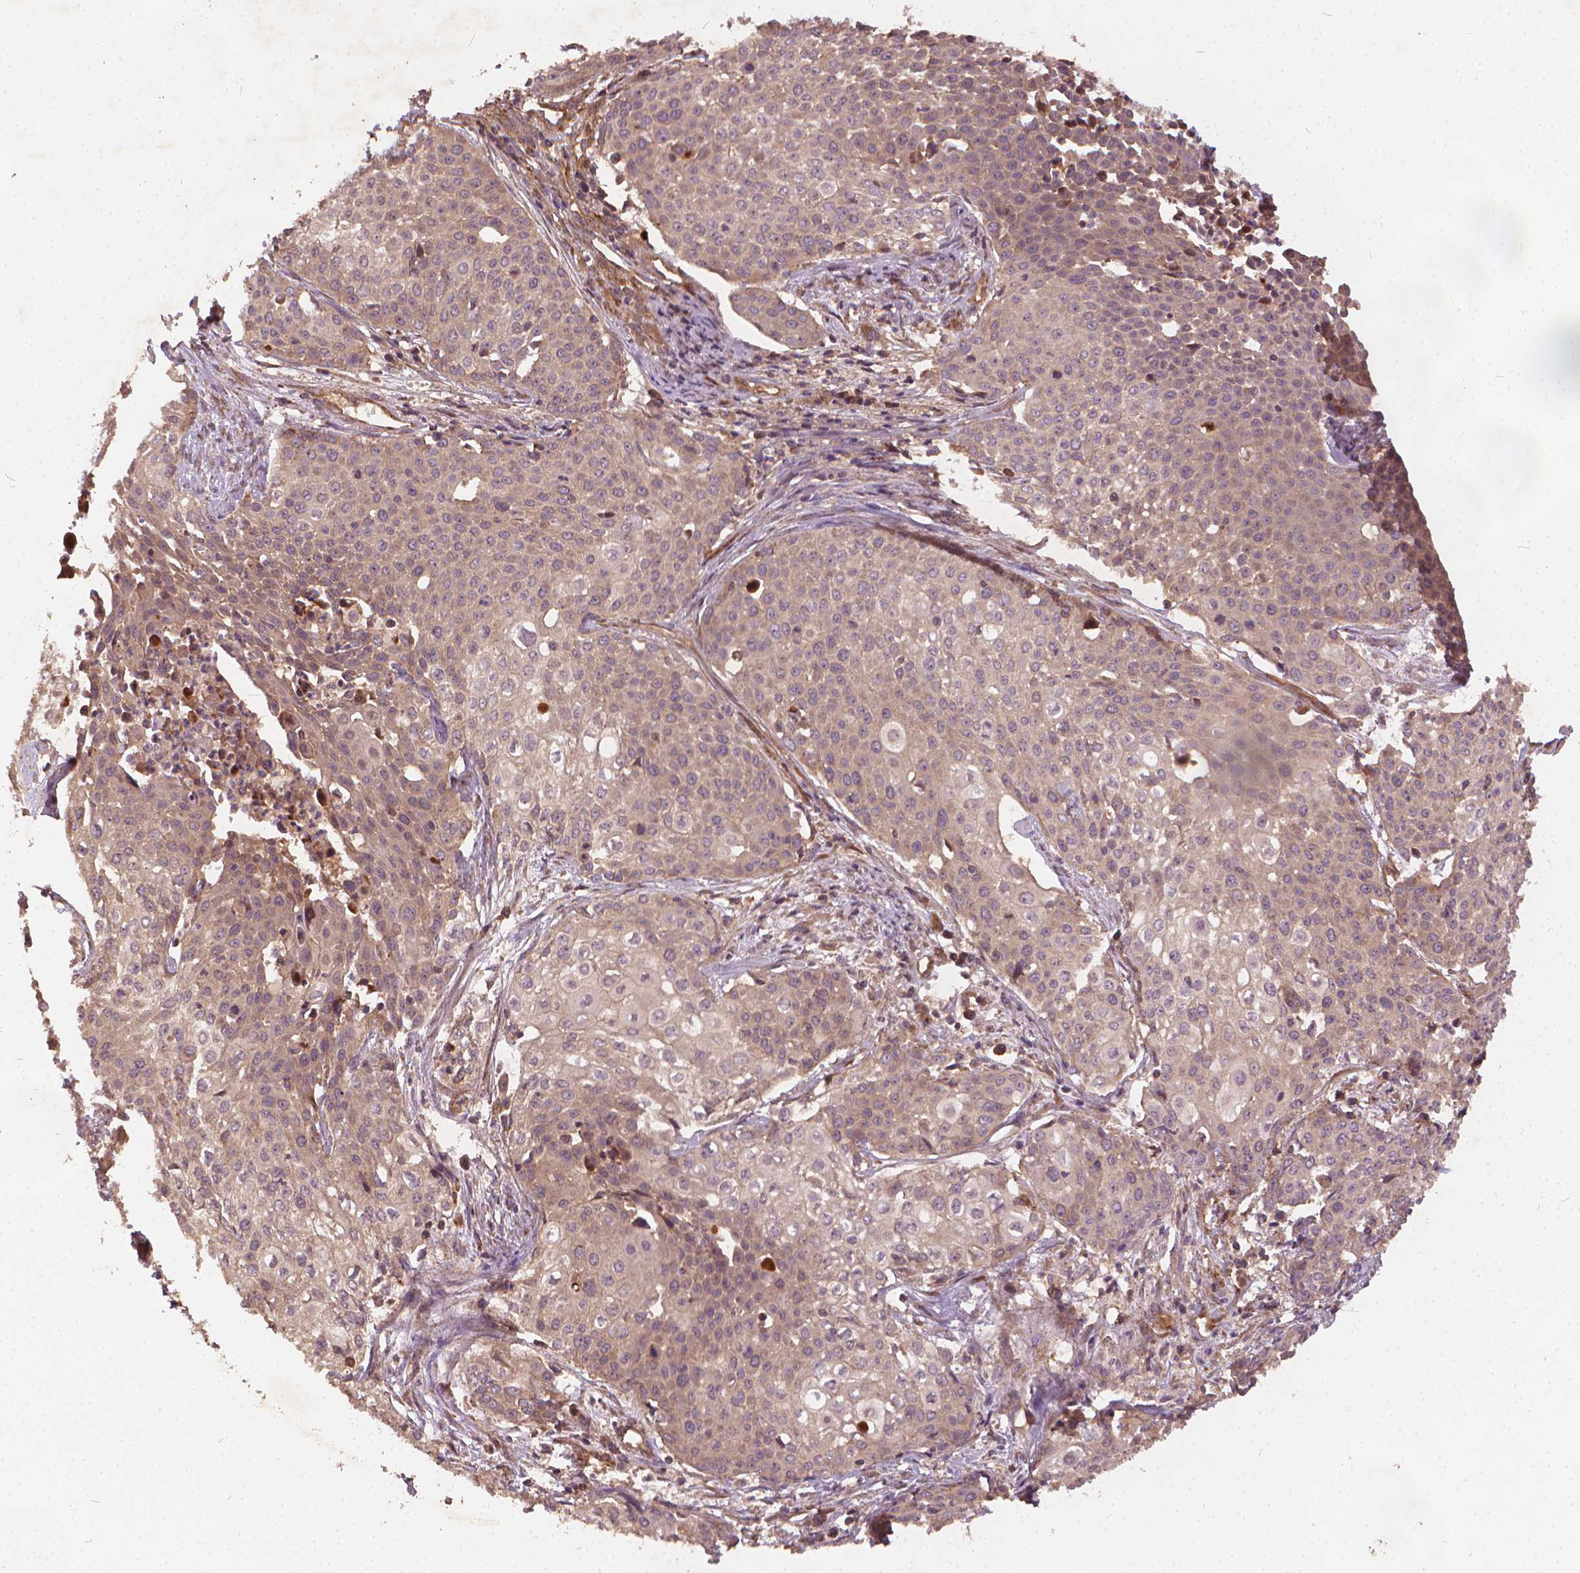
{"staining": {"intensity": "weak", "quantity": ">75%", "location": "cytoplasmic/membranous"}, "tissue": "cervical cancer", "cell_type": "Tumor cells", "image_type": "cancer", "snomed": [{"axis": "morphology", "description": "Squamous cell carcinoma, NOS"}, {"axis": "topography", "description": "Cervix"}], "caption": "This histopathology image exhibits immunohistochemistry (IHC) staining of human cervical cancer, with low weak cytoplasmic/membranous positivity in approximately >75% of tumor cells.", "gene": "UBXN2A", "patient": {"sex": "female", "age": 39}}